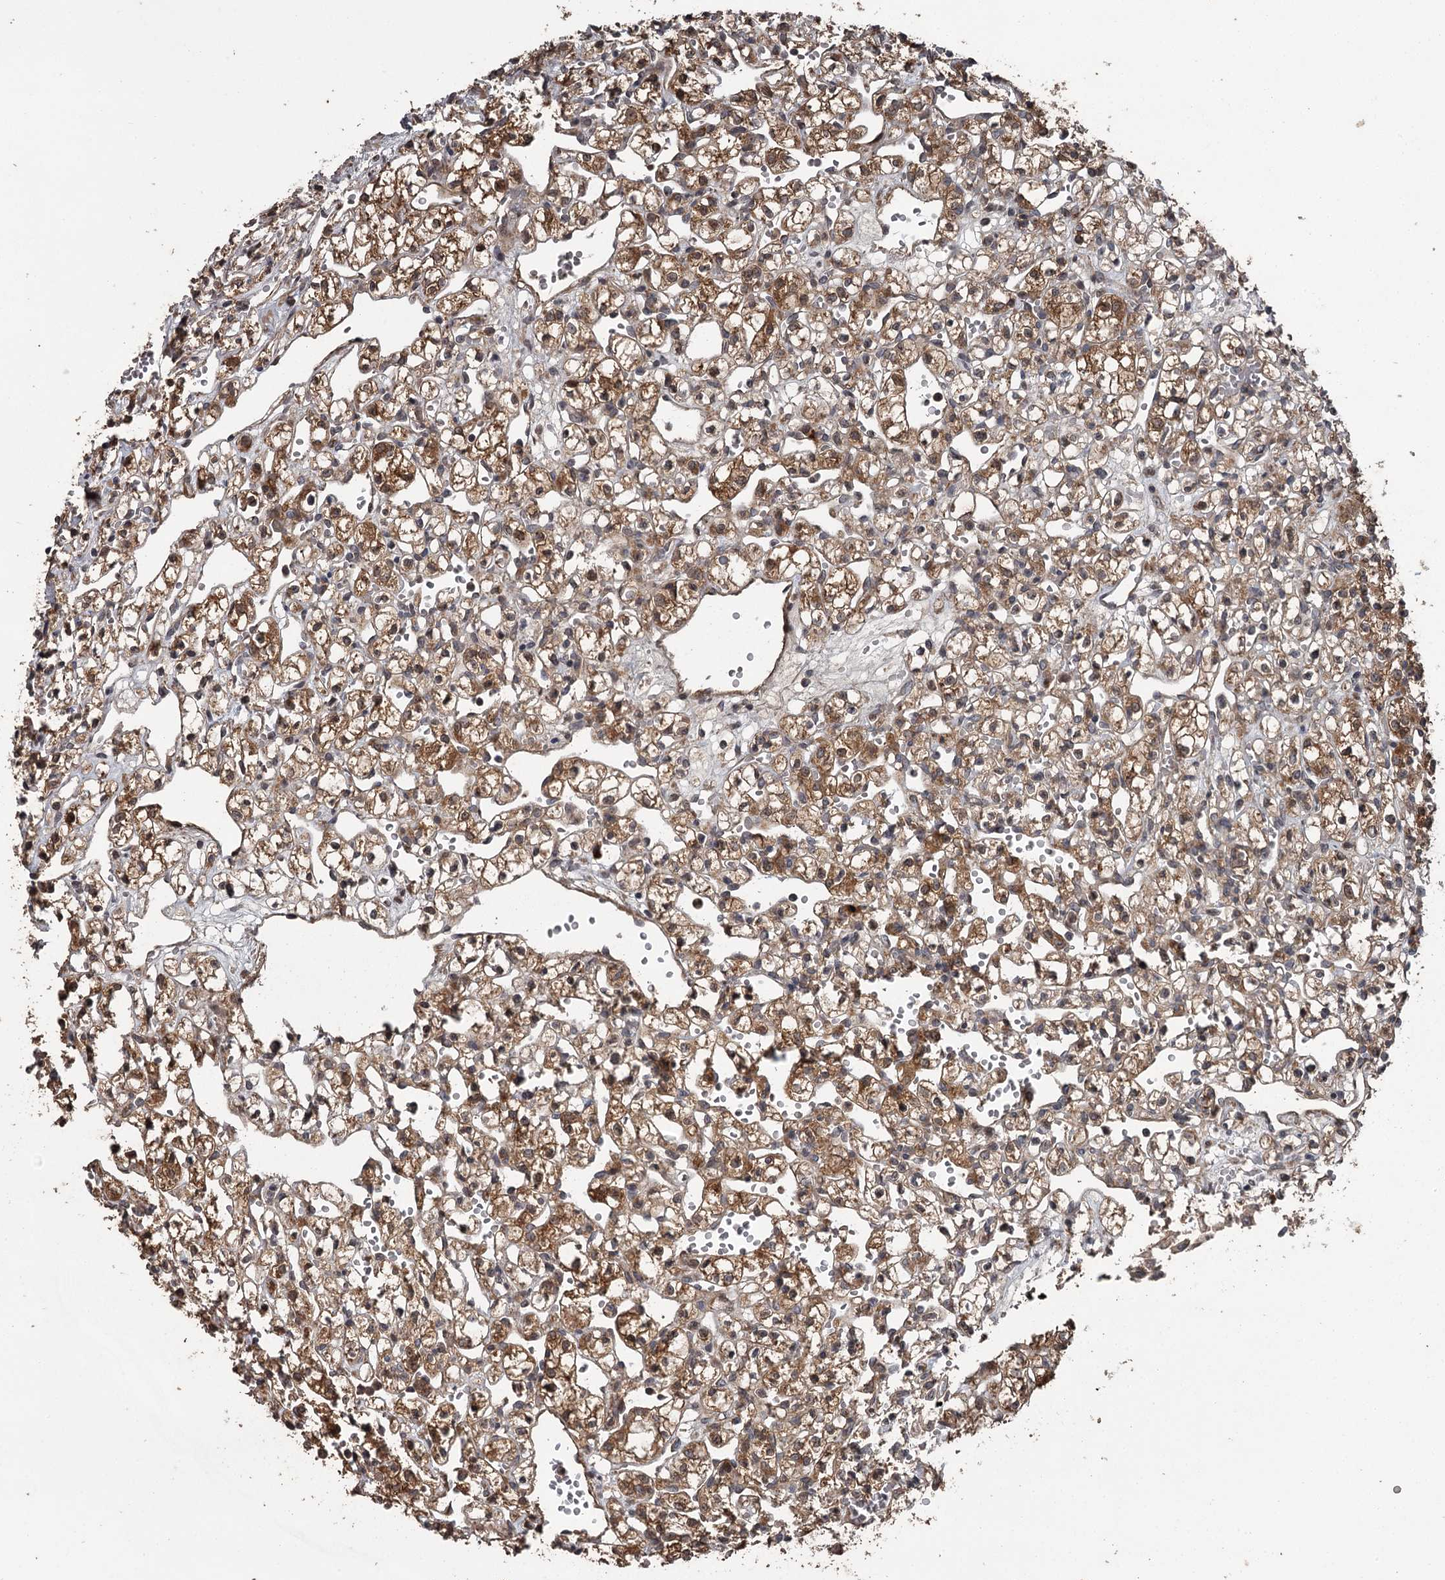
{"staining": {"intensity": "moderate", "quantity": ">75%", "location": "cytoplasmic/membranous"}, "tissue": "renal cancer", "cell_type": "Tumor cells", "image_type": "cancer", "snomed": [{"axis": "morphology", "description": "Adenocarcinoma, NOS"}, {"axis": "topography", "description": "Kidney"}], "caption": "Immunohistochemical staining of renal cancer demonstrates medium levels of moderate cytoplasmic/membranous protein staining in approximately >75% of tumor cells. The protein is shown in brown color, while the nuclei are stained blue.", "gene": "RAB21", "patient": {"sex": "female", "age": 59}}